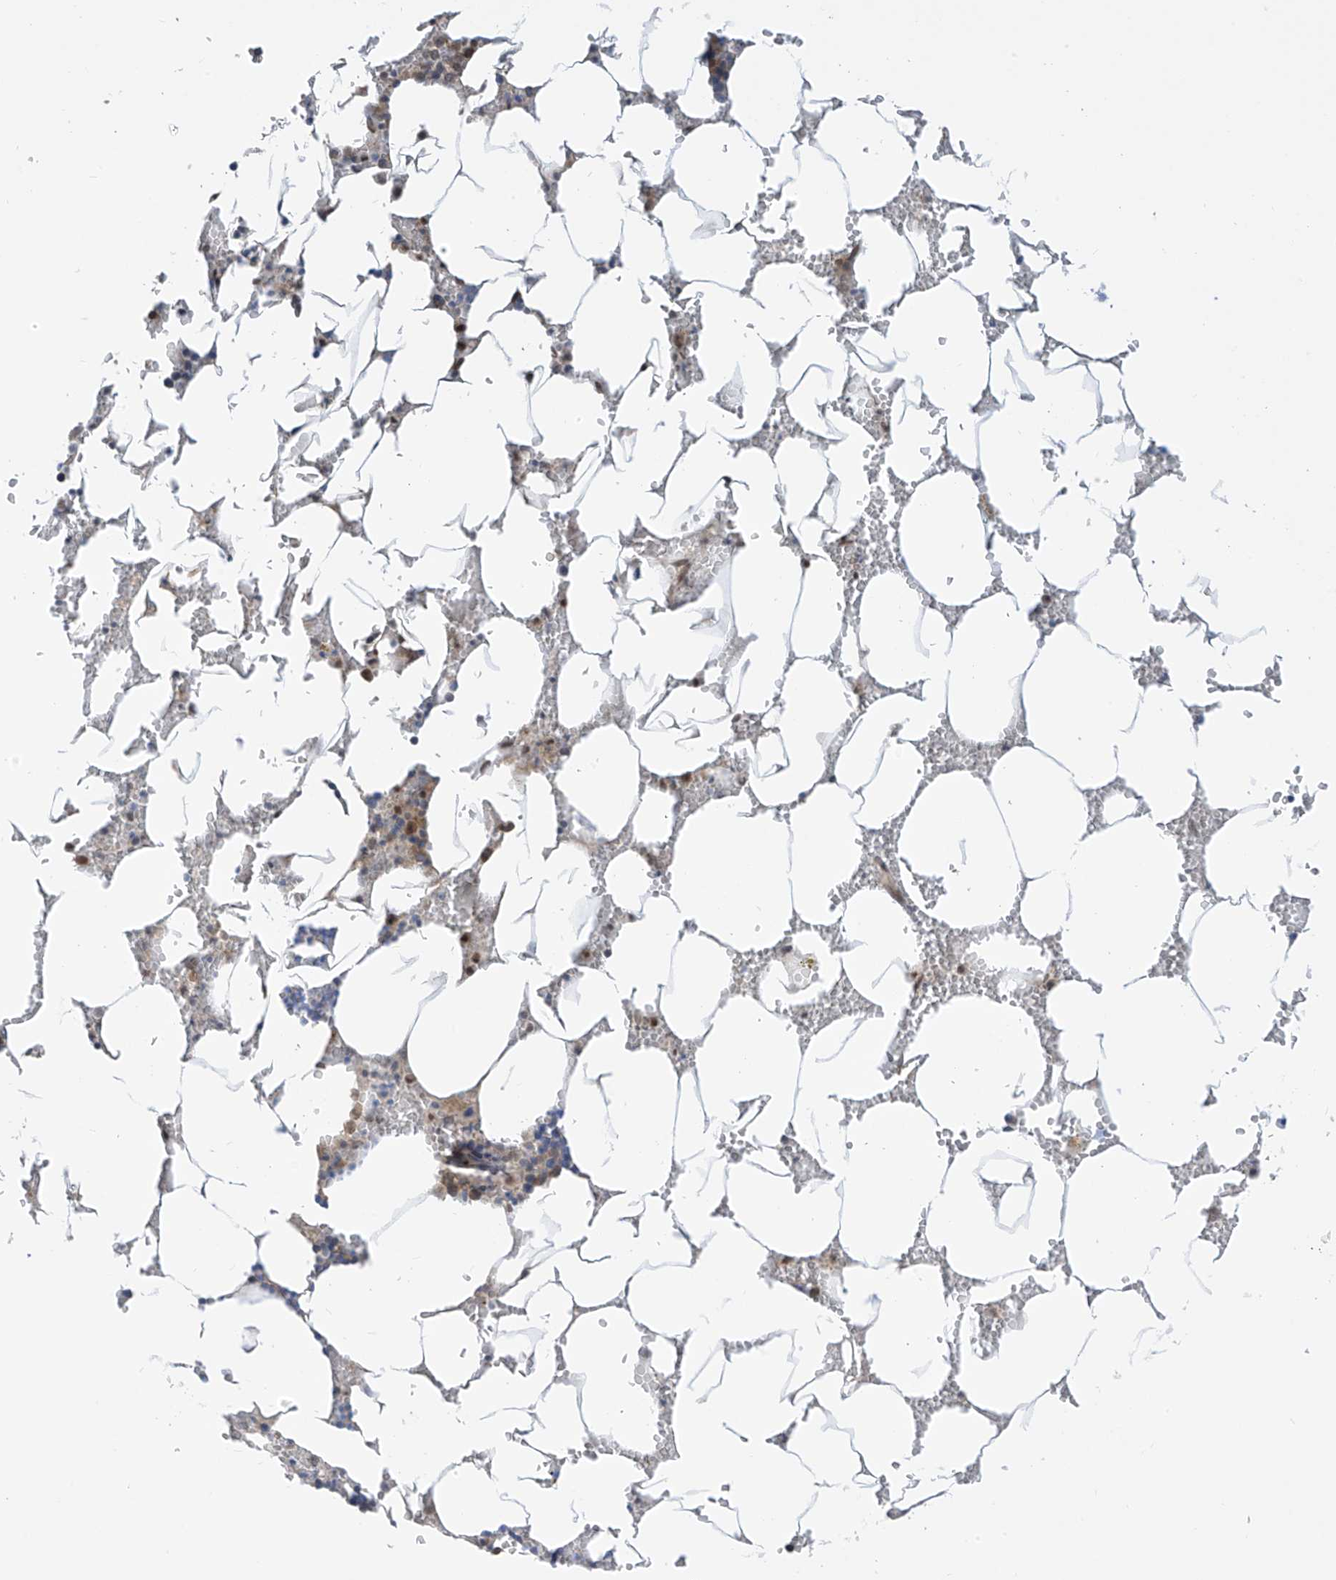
{"staining": {"intensity": "moderate", "quantity": "<25%", "location": "nuclear"}, "tissue": "bone marrow", "cell_type": "Hematopoietic cells", "image_type": "normal", "snomed": [{"axis": "morphology", "description": "Normal tissue, NOS"}, {"axis": "topography", "description": "Bone marrow"}], "caption": "High-magnification brightfield microscopy of benign bone marrow stained with DAB (3,3'-diaminobenzidine) (brown) and counterstained with hematoxylin (blue). hematopoietic cells exhibit moderate nuclear expression is identified in approximately<25% of cells. The protein is shown in brown color, while the nuclei are stained blue.", "gene": "PM20D2", "patient": {"sex": "male", "age": 70}}